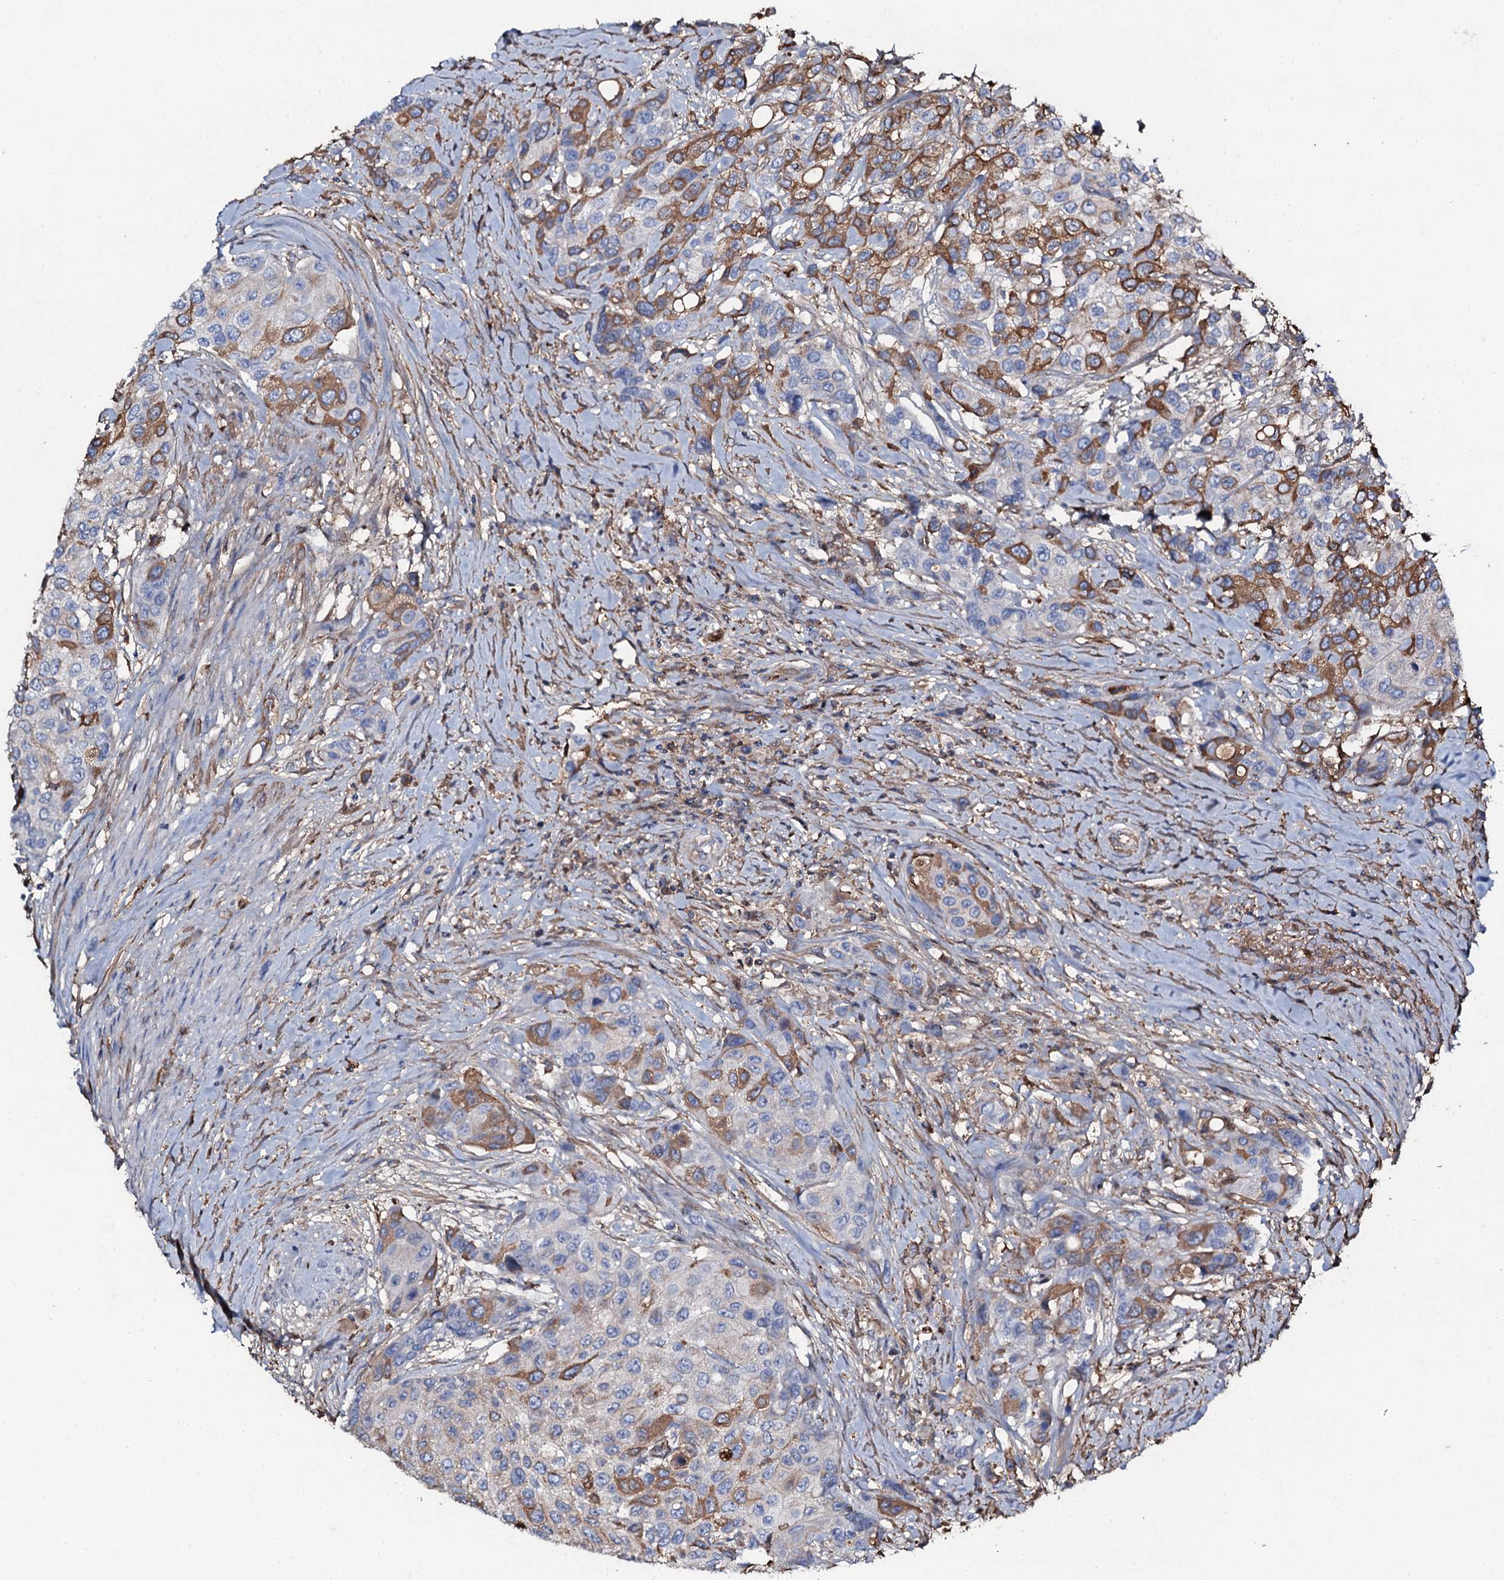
{"staining": {"intensity": "moderate", "quantity": "25%-75%", "location": "cytoplasmic/membranous"}, "tissue": "urothelial cancer", "cell_type": "Tumor cells", "image_type": "cancer", "snomed": [{"axis": "morphology", "description": "Normal tissue, NOS"}, {"axis": "morphology", "description": "Urothelial carcinoma, High grade"}, {"axis": "topography", "description": "Vascular tissue"}, {"axis": "topography", "description": "Urinary bladder"}], "caption": "Immunohistochemistry (IHC) image of neoplastic tissue: urothelial carcinoma (high-grade) stained using immunohistochemistry exhibits medium levels of moderate protein expression localized specifically in the cytoplasmic/membranous of tumor cells, appearing as a cytoplasmic/membranous brown color.", "gene": "EDN1", "patient": {"sex": "female", "age": 56}}